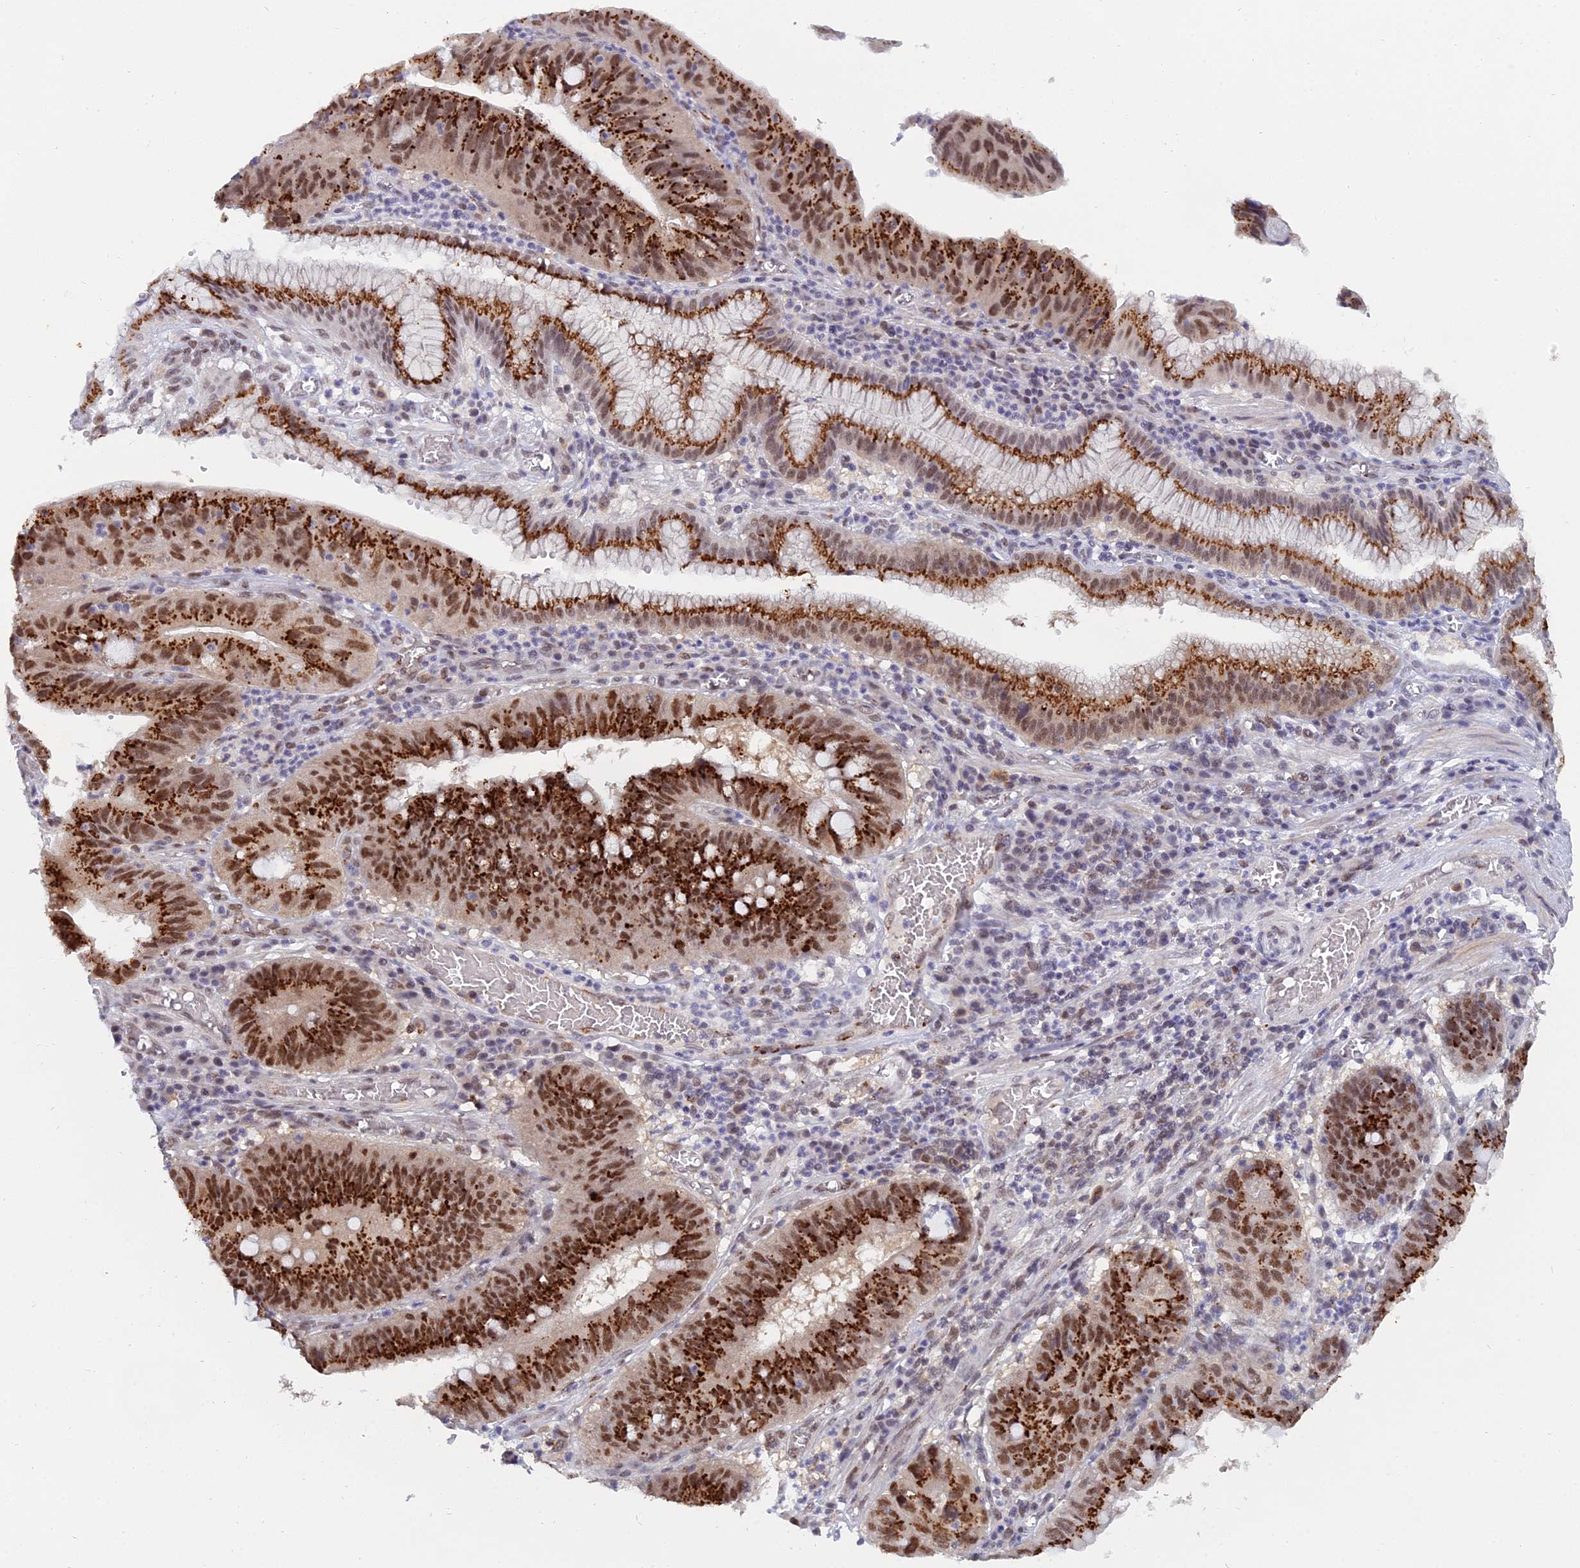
{"staining": {"intensity": "strong", "quantity": ">75%", "location": "cytoplasmic/membranous,nuclear"}, "tissue": "stomach cancer", "cell_type": "Tumor cells", "image_type": "cancer", "snomed": [{"axis": "morphology", "description": "Adenocarcinoma, NOS"}, {"axis": "topography", "description": "Stomach"}], "caption": "Strong cytoplasmic/membranous and nuclear expression for a protein is appreciated in about >75% of tumor cells of stomach cancer (adenocarcinoma) using IHC.", "gene": "THOC3", "patient": {"sex": "male", "age": 59}}